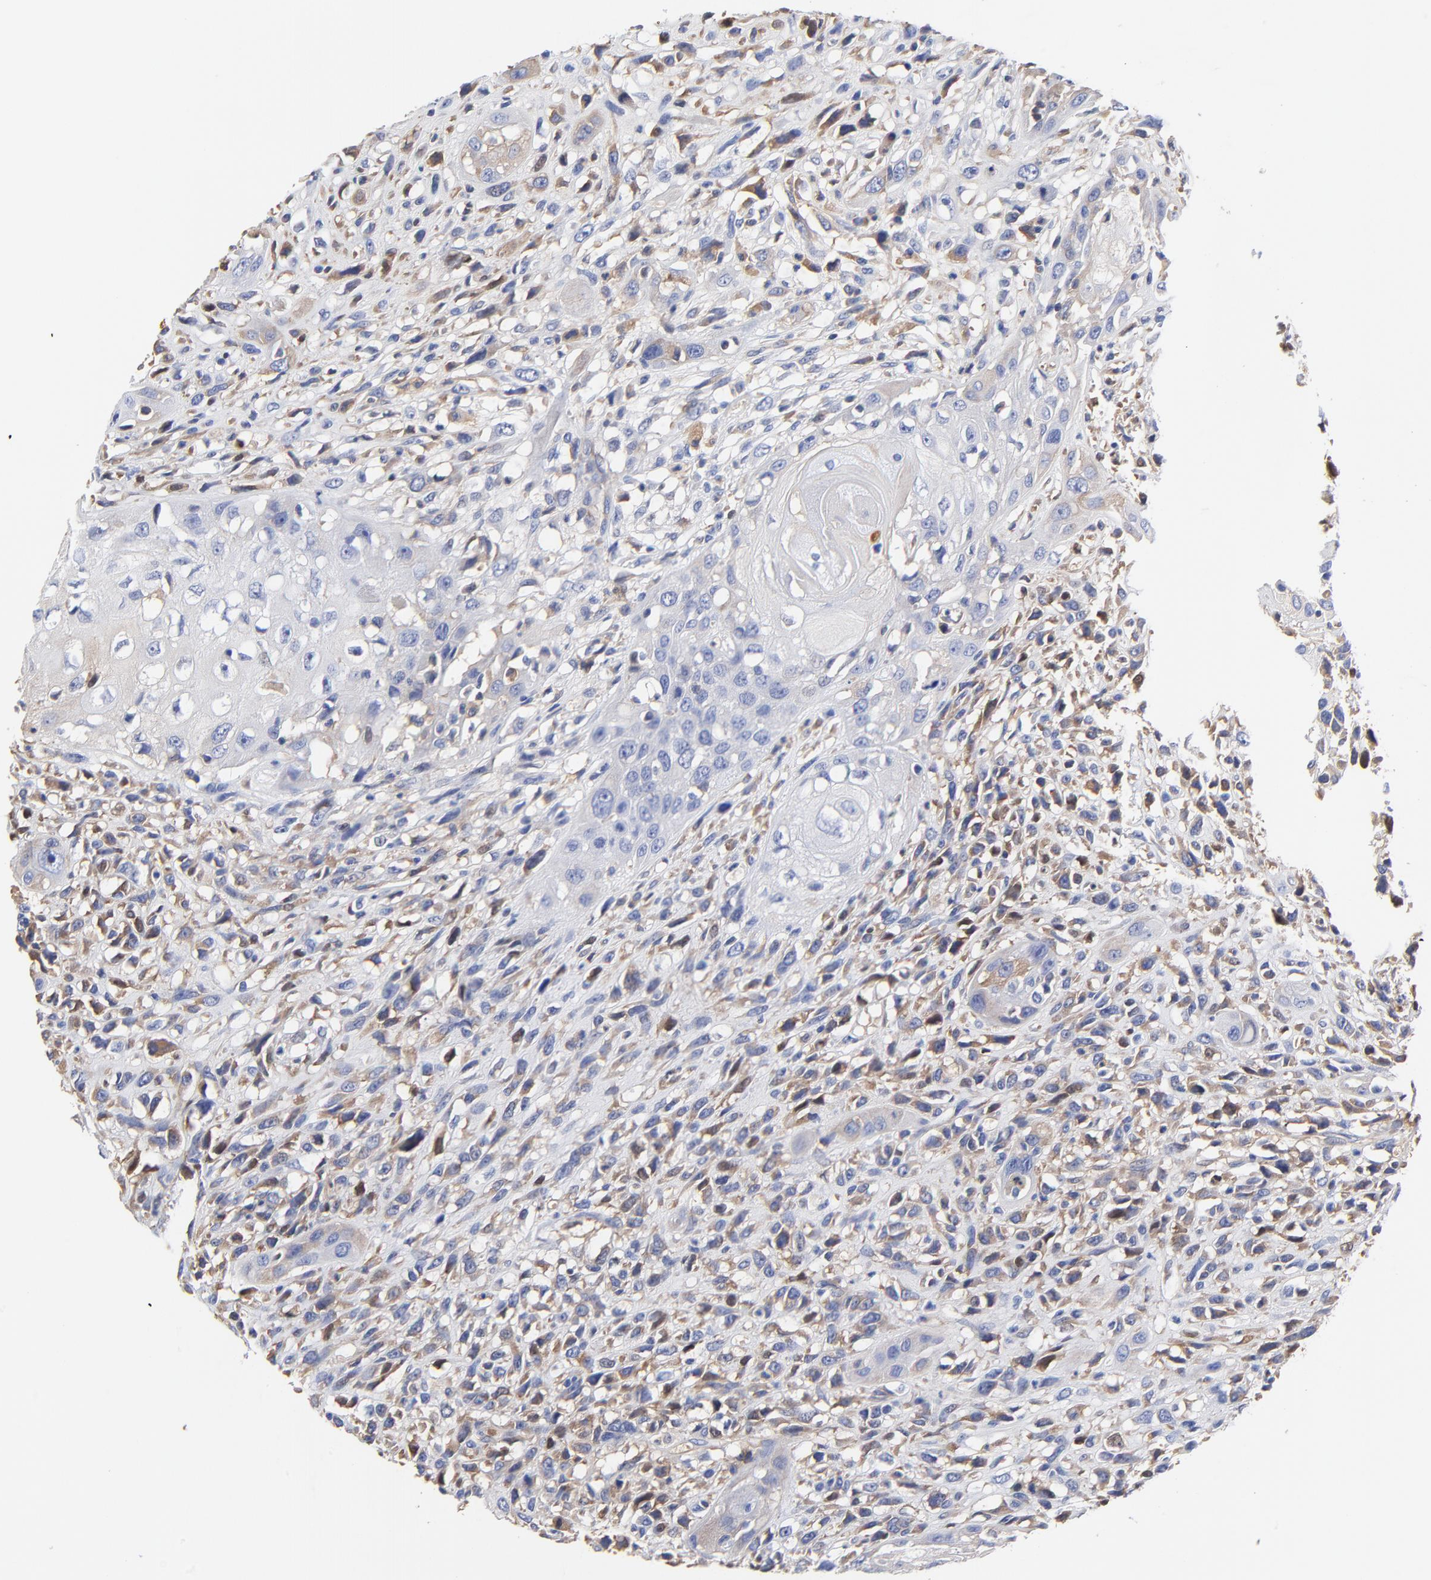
{"staining": {"intensity": "weak", "quantity": "<25%", "location": "cytoplasmic/membranous"}, "tissue": "head and neck cancer", "cell_type": "Tumor cells", "image_type": "cancer", "snomed": [{"axis": "morphology", "description": "Necrosis, NOS"}, {"axis": "morphology", "description": "Neoplasm, malignant, NOS"}, {"axis": "topography", "description": "Salivary gland"}, {"axis": "topography", "description": "Head-Neck"}], "caption": "This photomicrograph is of head and neck cancer stained with immunohistochemistry to label a protein in brown with the nuclei are counter-stained blue. There is no expression in tumor cells.", "gene": "IGLV3-10", "patient": {"sex": "male", "age": 43}}